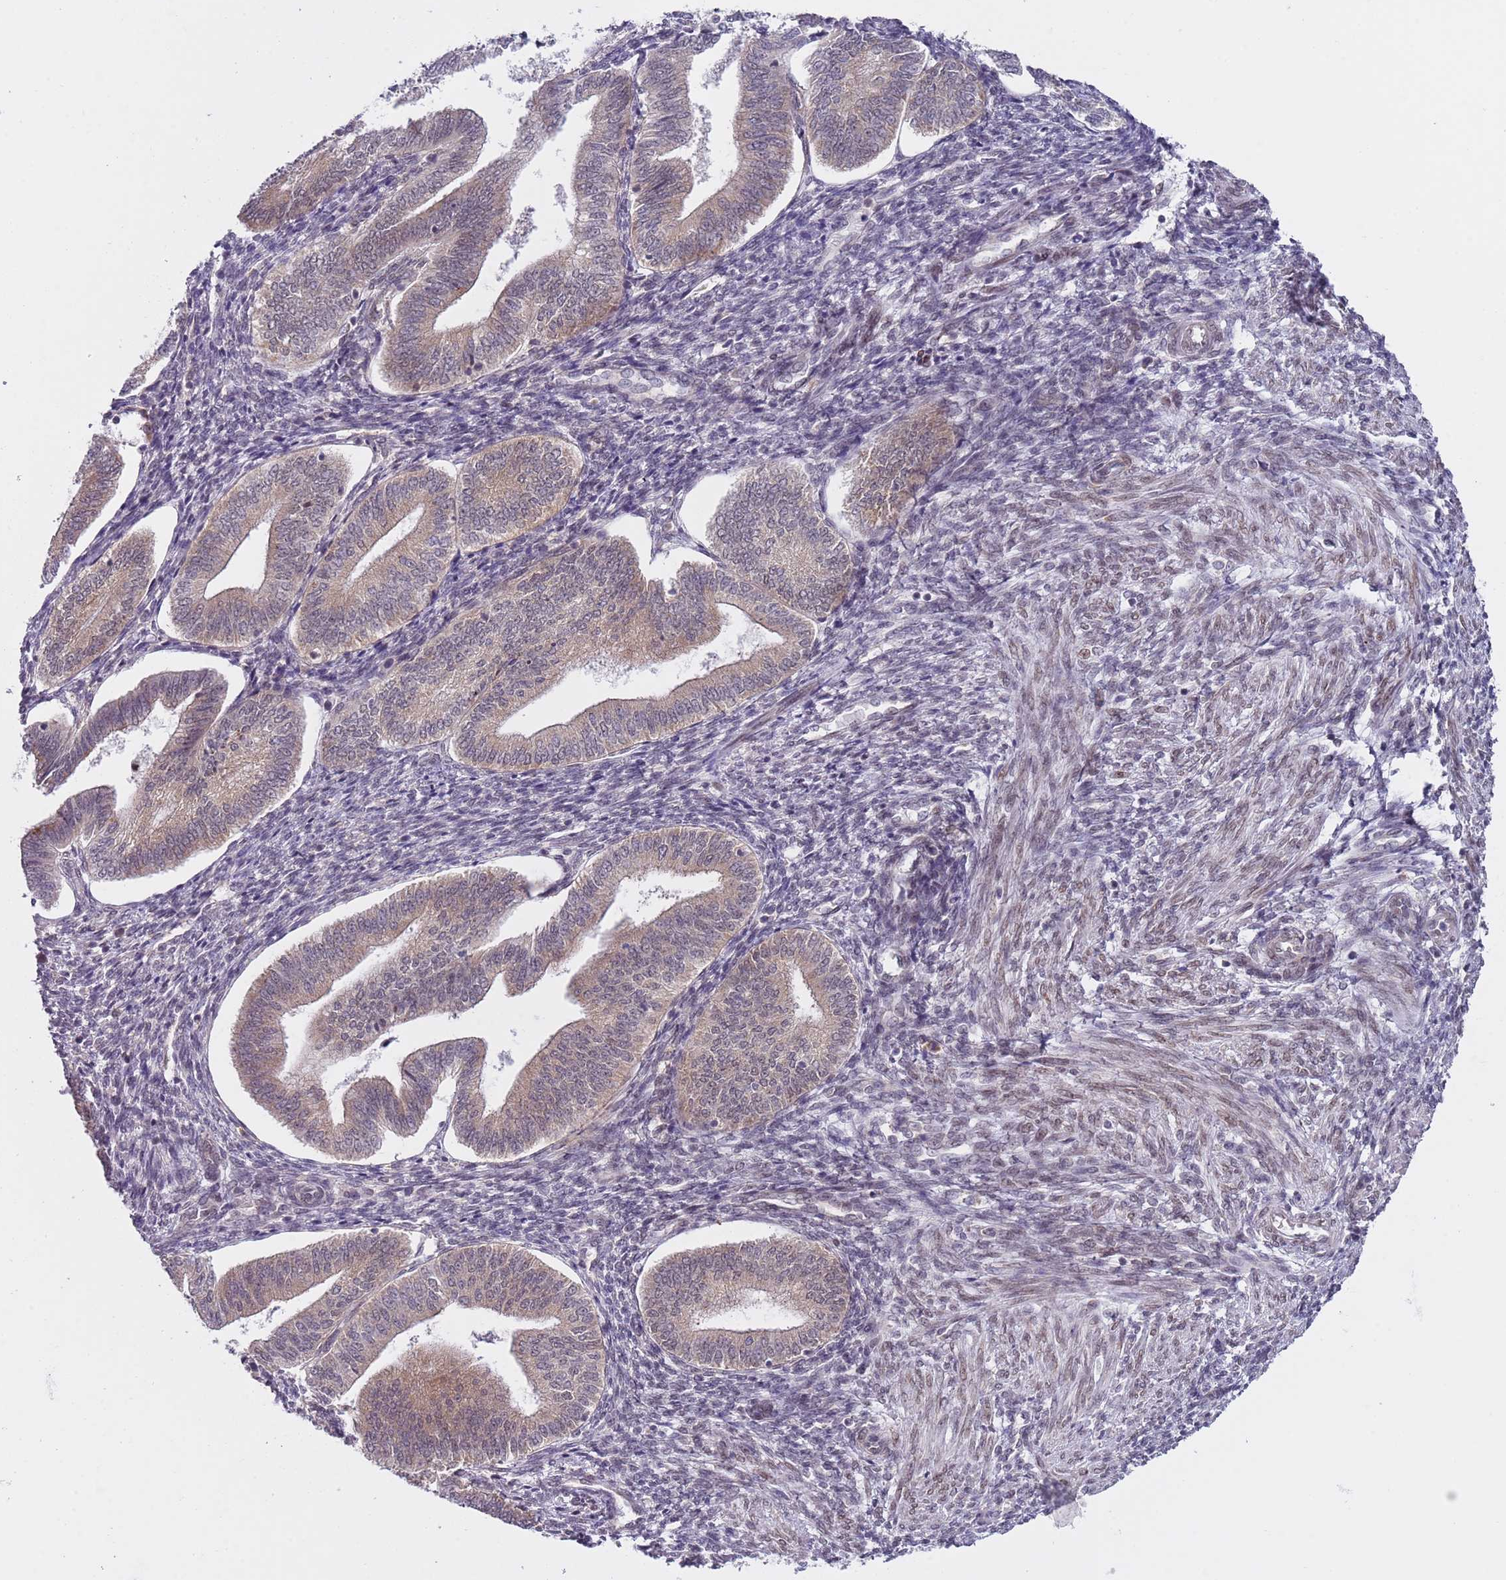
{"staining": {"intensity": "moderate", "quantity": "25%-75%", "location": "nuclear"}, "tissue": "endometrium", "cell_type": "Cells in endometrial stroma", "image_type": "normal", "snomed": [{"axis": "morphology", "description": "Normal tissue, NOS"}, {"axis": "topography", "description": "Endometrium"}], "caption": "The histopathology image exhibits a brown stain indicating the presence of a protein in the nuclear of cells in endometrial stroma in endometrium. The staining was performed using DAB (3,3'-diaminobenzidine) to visualize the protein expression in brown, while the nuclei were stained in blue with hematoxylin (Magnification: 20x).", "gene": "SLC25A32", "patient": {"sex": "female", "age": 34}}